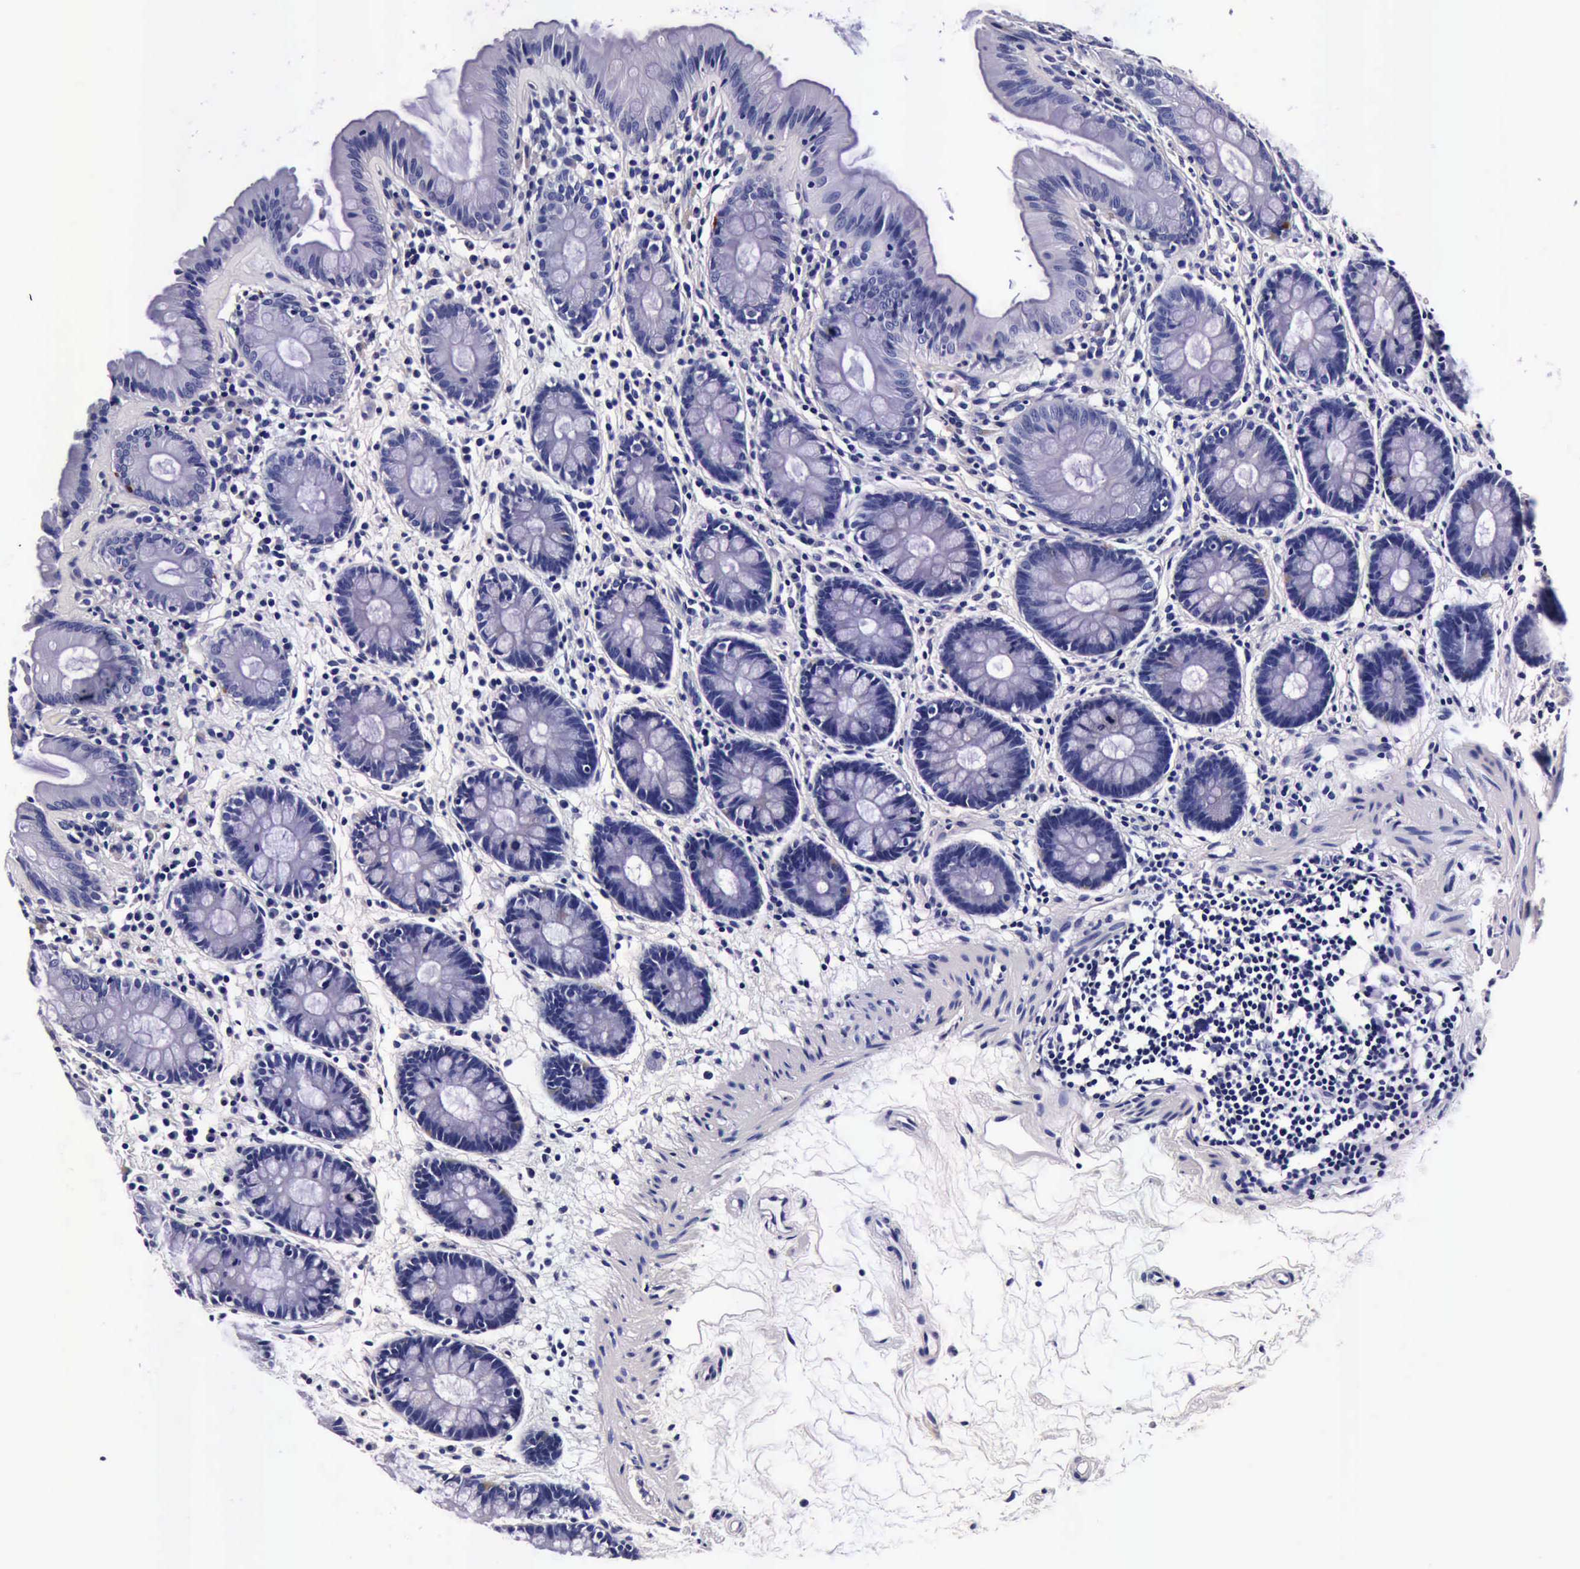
{"staining": {"intensity": "negative", "quantity": "none", "location": "none"}, "tissue": "colon", "cell_type": "Endothelial cells", "image_type": "normal", "snomed": [{"axis": "morphology", "description": "Normal tissue, NOS"}, {"axis": "topography", "description": "Colon"}], "caption": "This is a image of immunohistochemistry staining of unremarkable colon, which shows no positivity in endothelial cells. (IHC, brightfield microscopy, high magnification).", "gene": "IAPP", "patient": {"sex": "female", "age": 52}}